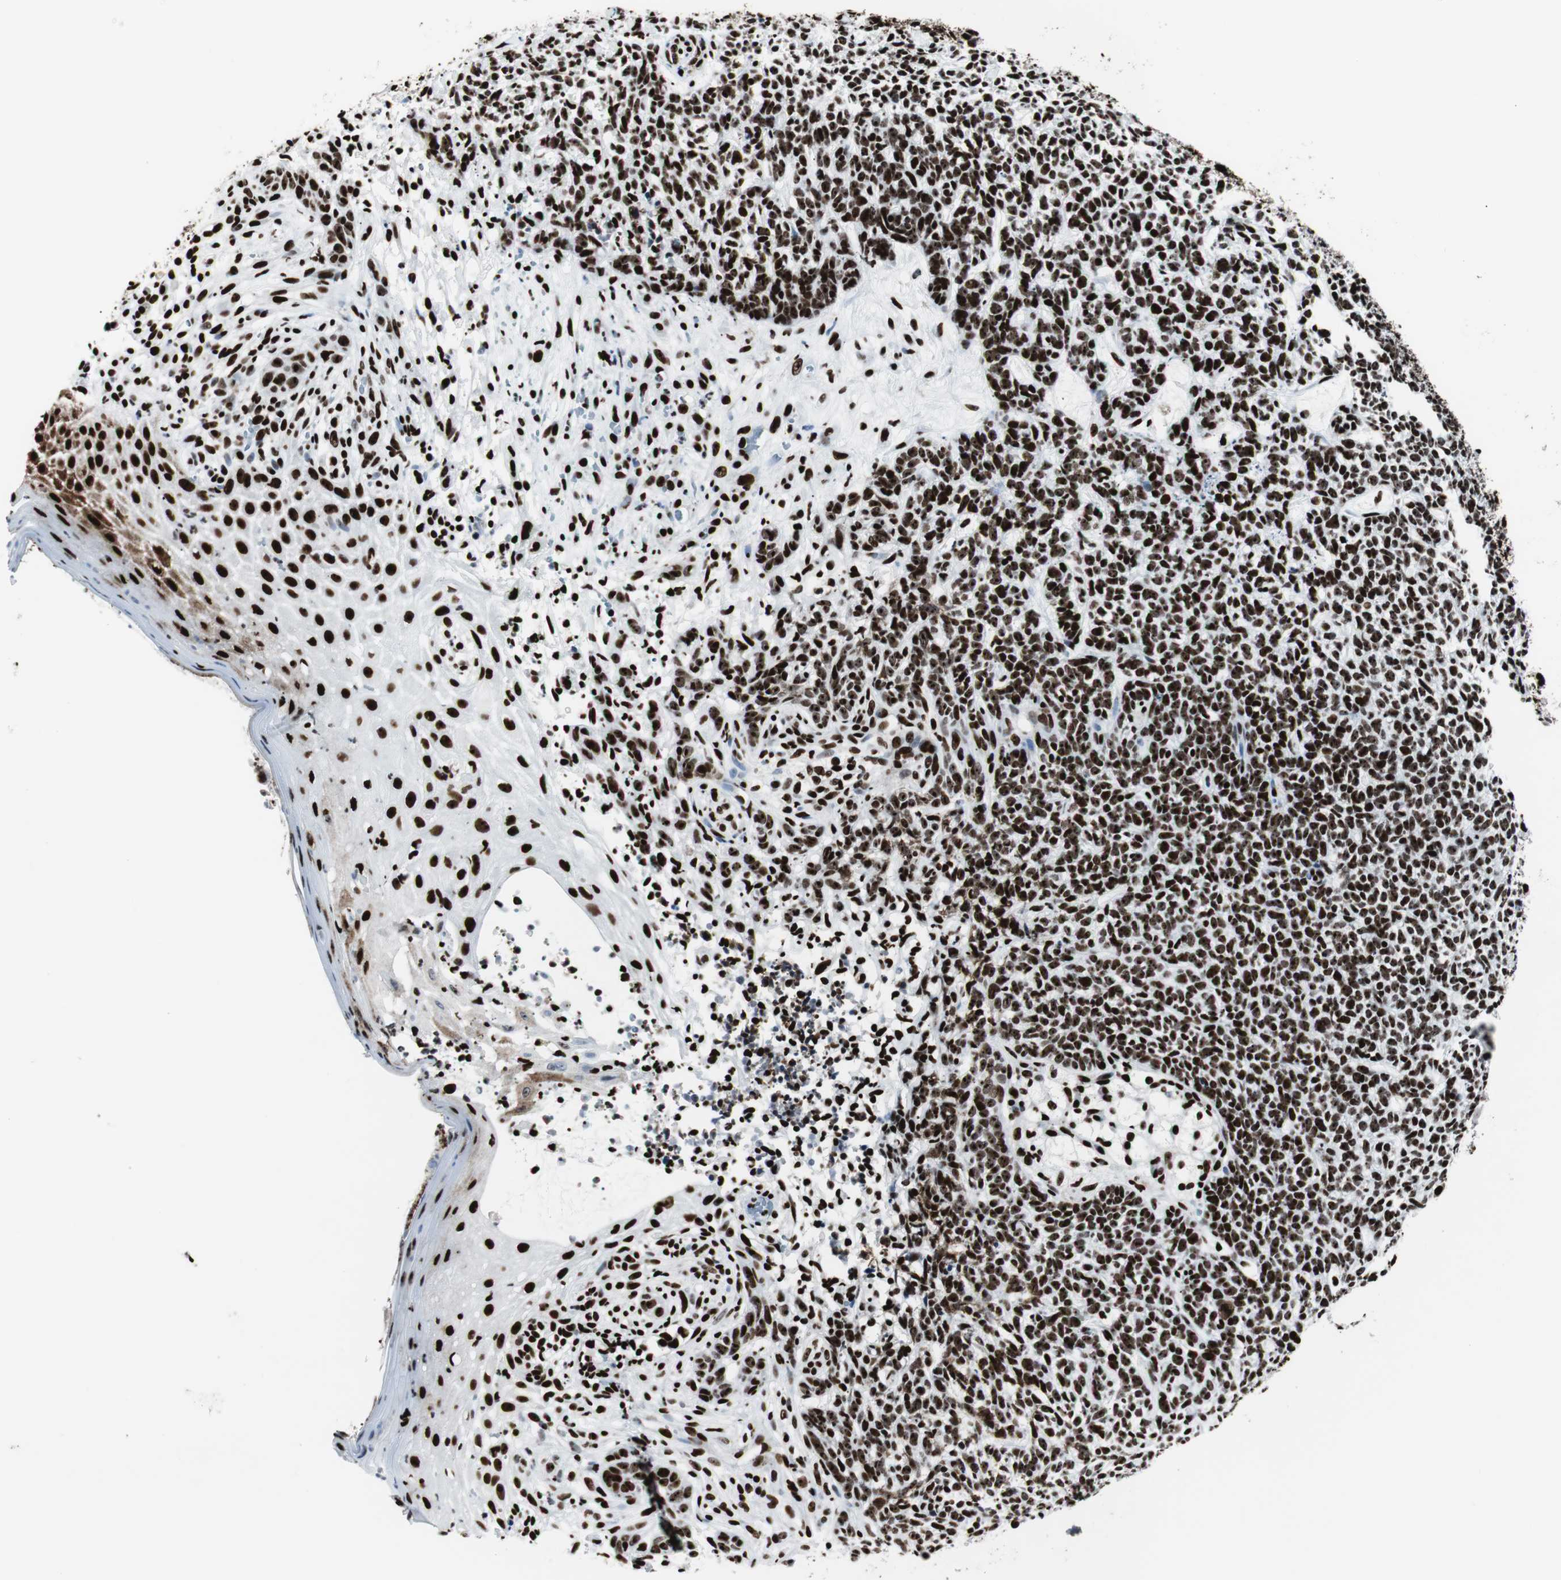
{"staining": {"intensity": "strong", "quantity": ">75%", "location": "nuclear"}, "tissue": "skin cancer", "cell_type": "Tumor cells", "image_type": "cancer", "snomed": [{"axis": "morphology", "description": "Basal cell carcinoma"}, {"axis": "topography", "description": "Skin"}], "caption": "The histopathology image displays staining of skin cancer (basal cell carcinoma), revealing strong nuclear protein expression (brown color) within tumor cells. (Brightfield microscopy of DAB IHC at high magnification).", "gene": "NCL", "patient": {"sex": "female", "age": 84}}